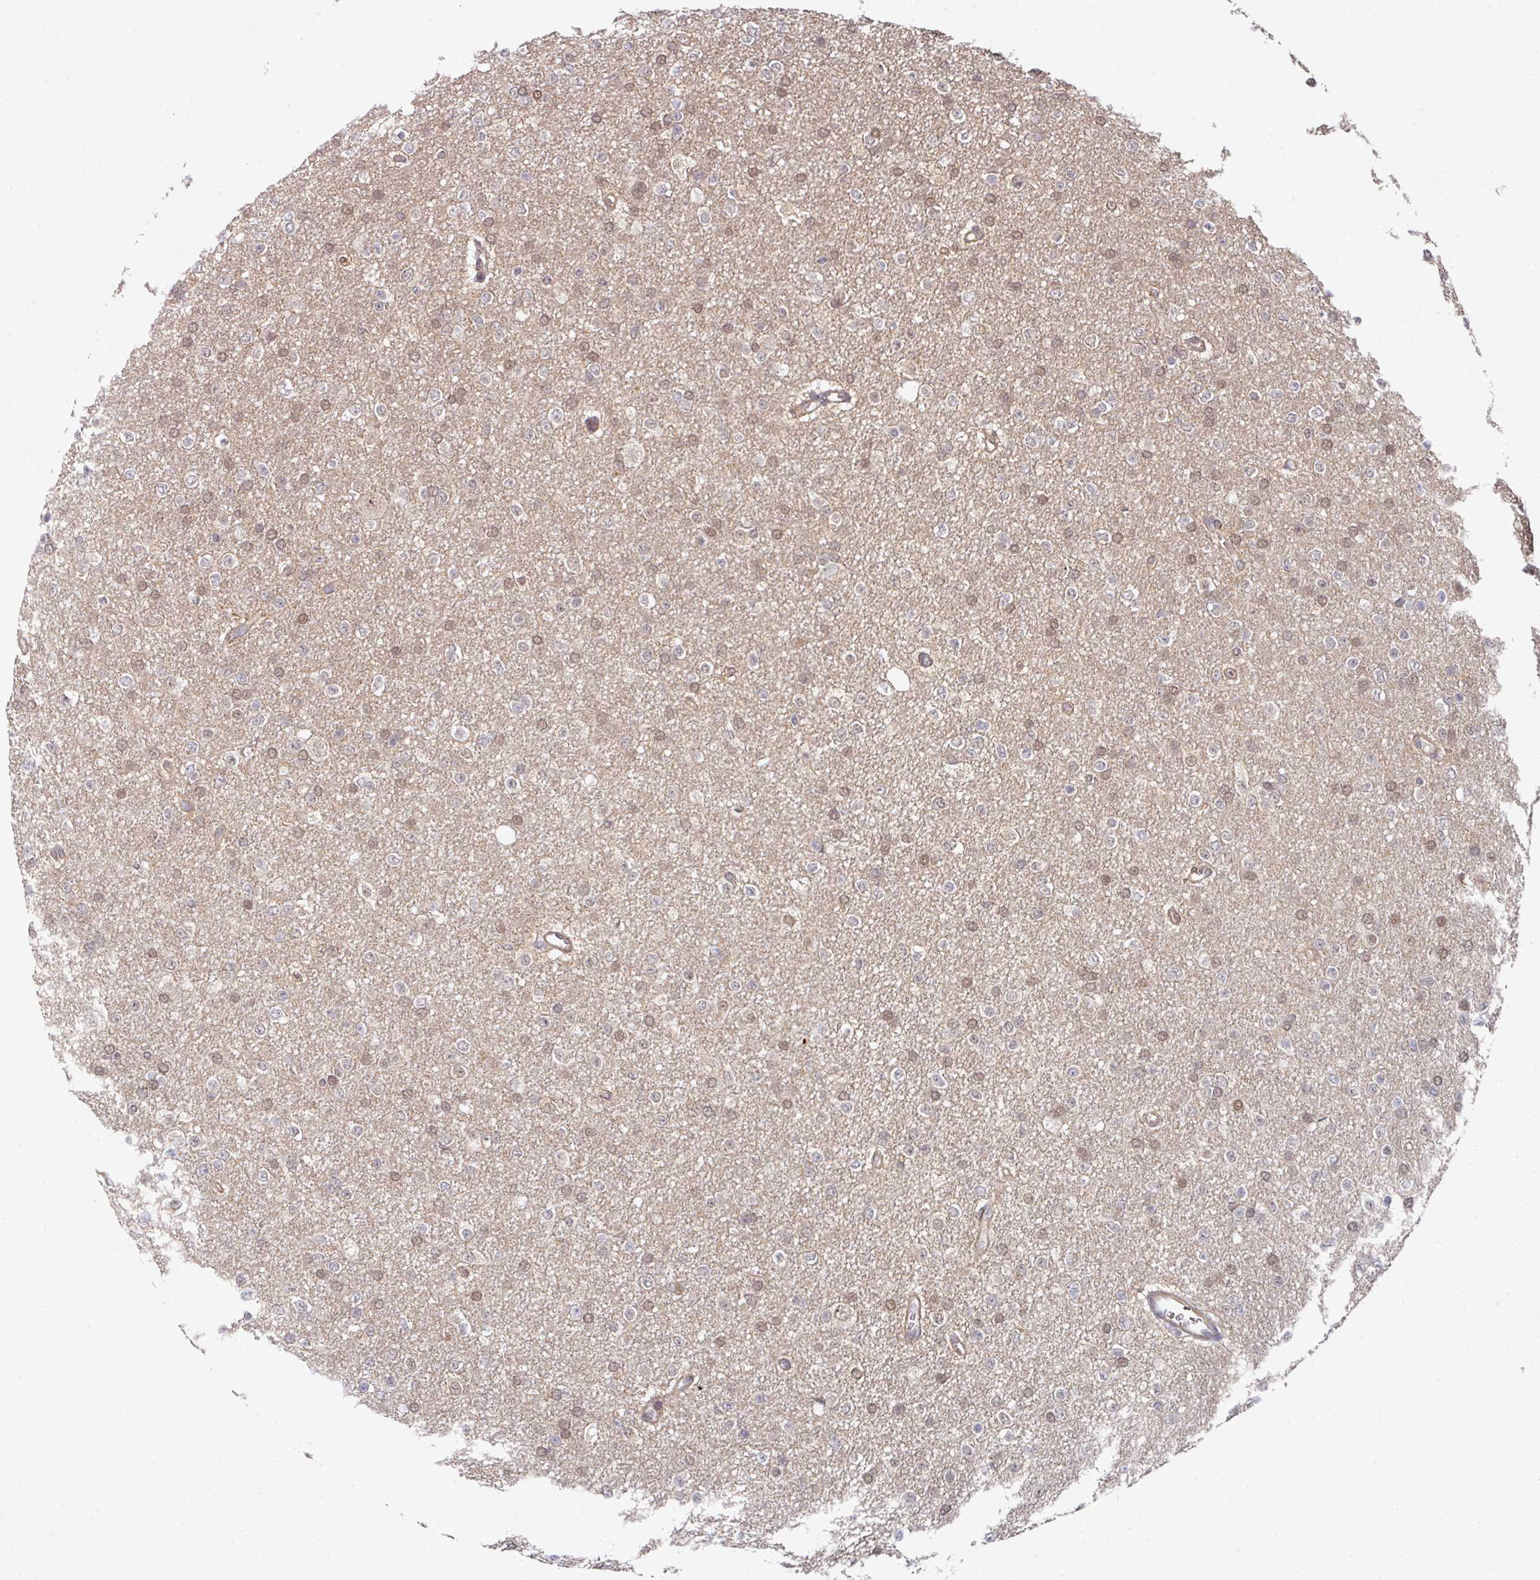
{"staining": {"intensity": "moderate", "quantity": "25%-75%", "location": "nuclear"}, "tissue": "glioma", "cell_type": "Tumor cells", "image_type": "cancer", "snomed": [{"axis": "morphology", "description": "Glioma, malignant, Low grade"}, {"axis": "topography", "description": "Brain"}], "caption": "Immunohistochemistry (IHC) of human low-grade glioma (malignant) displays medium levels of moderate nuclear expression in approximately 25%-75% of tumor cells.", "gene": "PSME3IP1", "patient": {"sex": "female", "age": 34}}